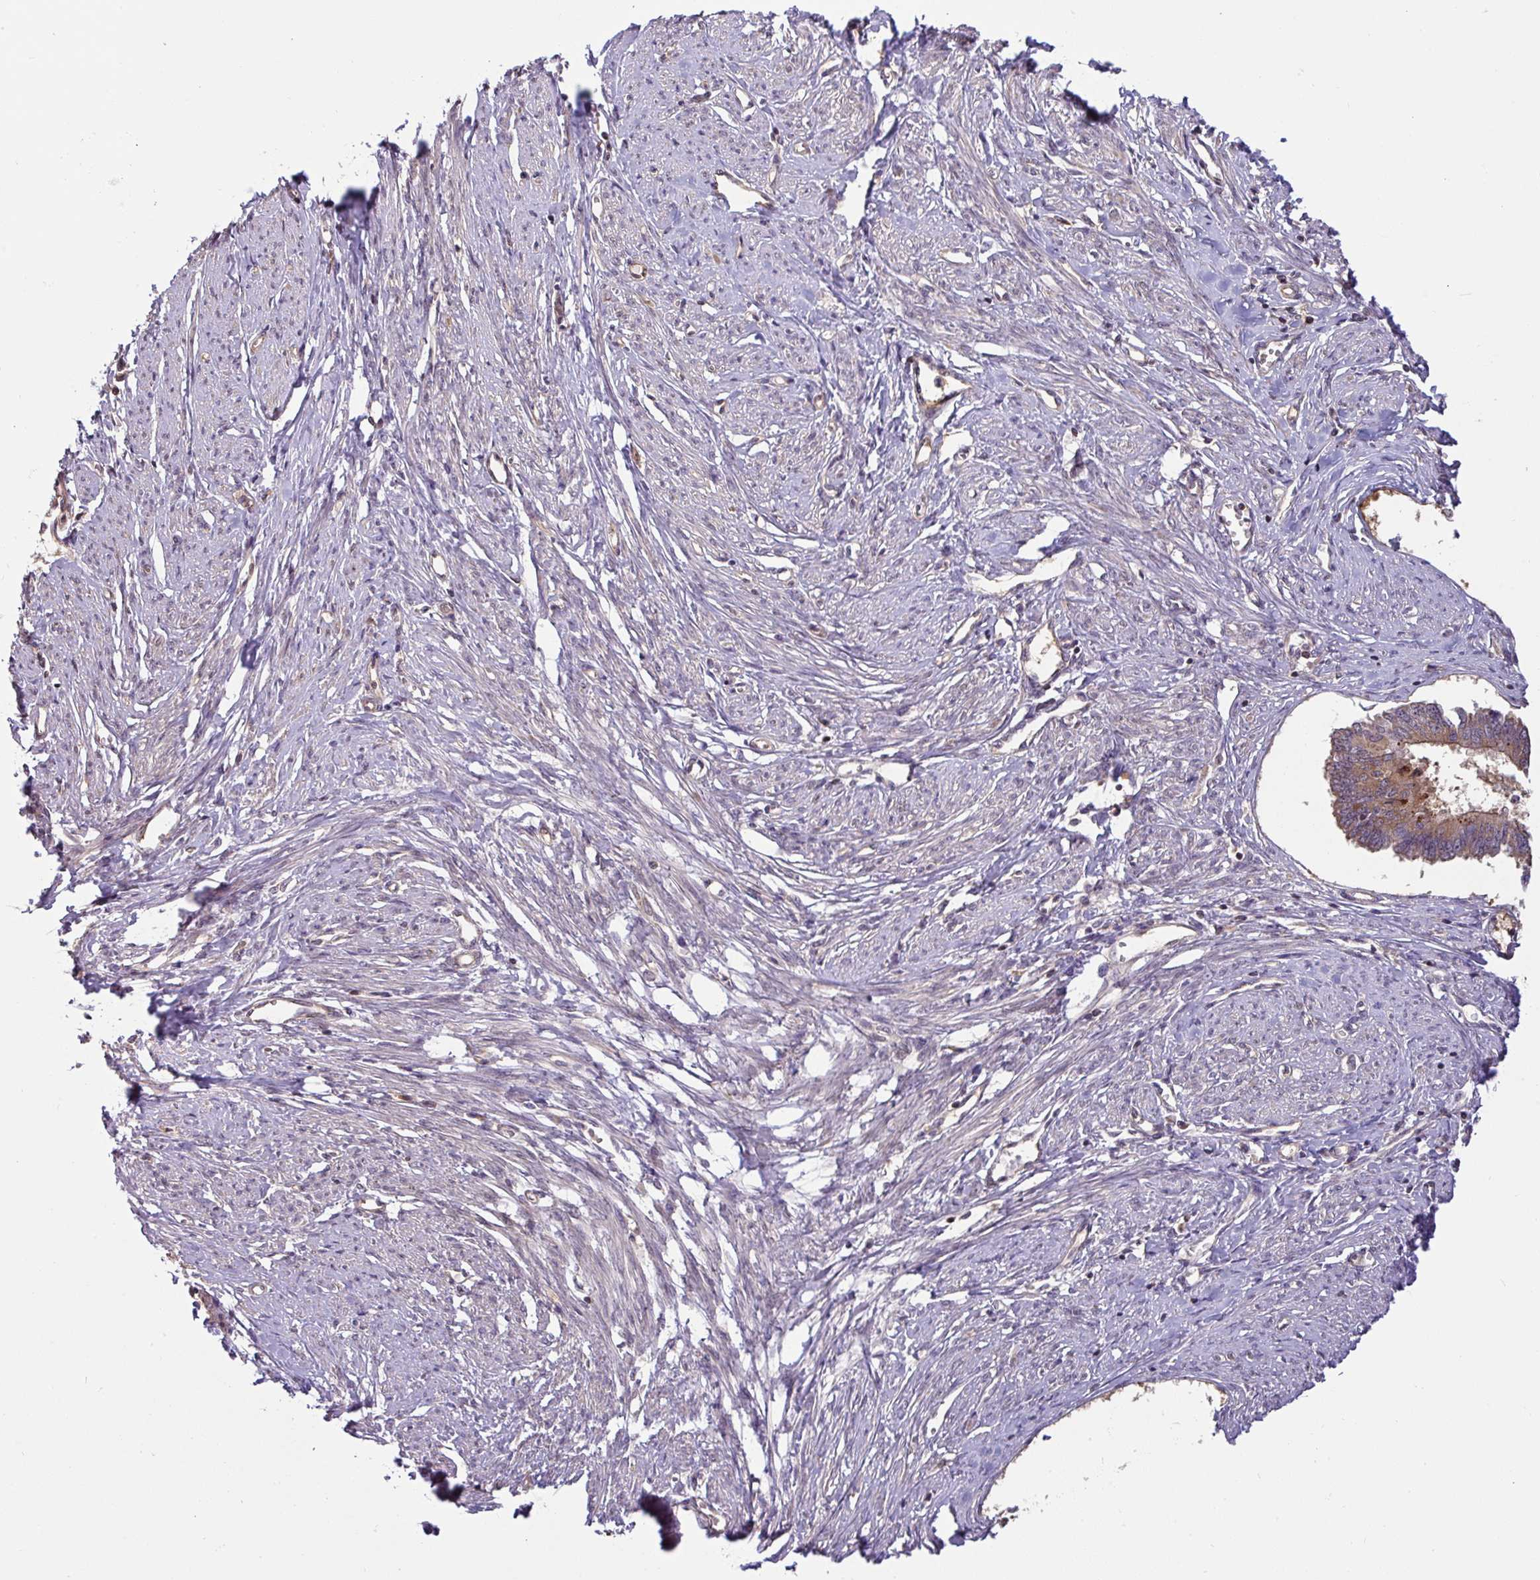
{"staining": {"intensity": "weak", "quantity": "<25%", "location": "cytoplasmic/membranous"}, "tissue": "endometrial cancer", "cell_type": "Tumor cells", "image_type": "cancer", "snomed": [{"axis": "morphology", "description": "Adenocarcinoma, NOS"}, {"axis": "topography", "description": "Endometrium"}], "caption": "Protein analysis of endometrial adenocarcinoma shows no significant expression in tumor cells. (DAB IHC with hematoxylin counter stain).", "gene": "SHB", "patient": {"sex": "female", "age": 76}}